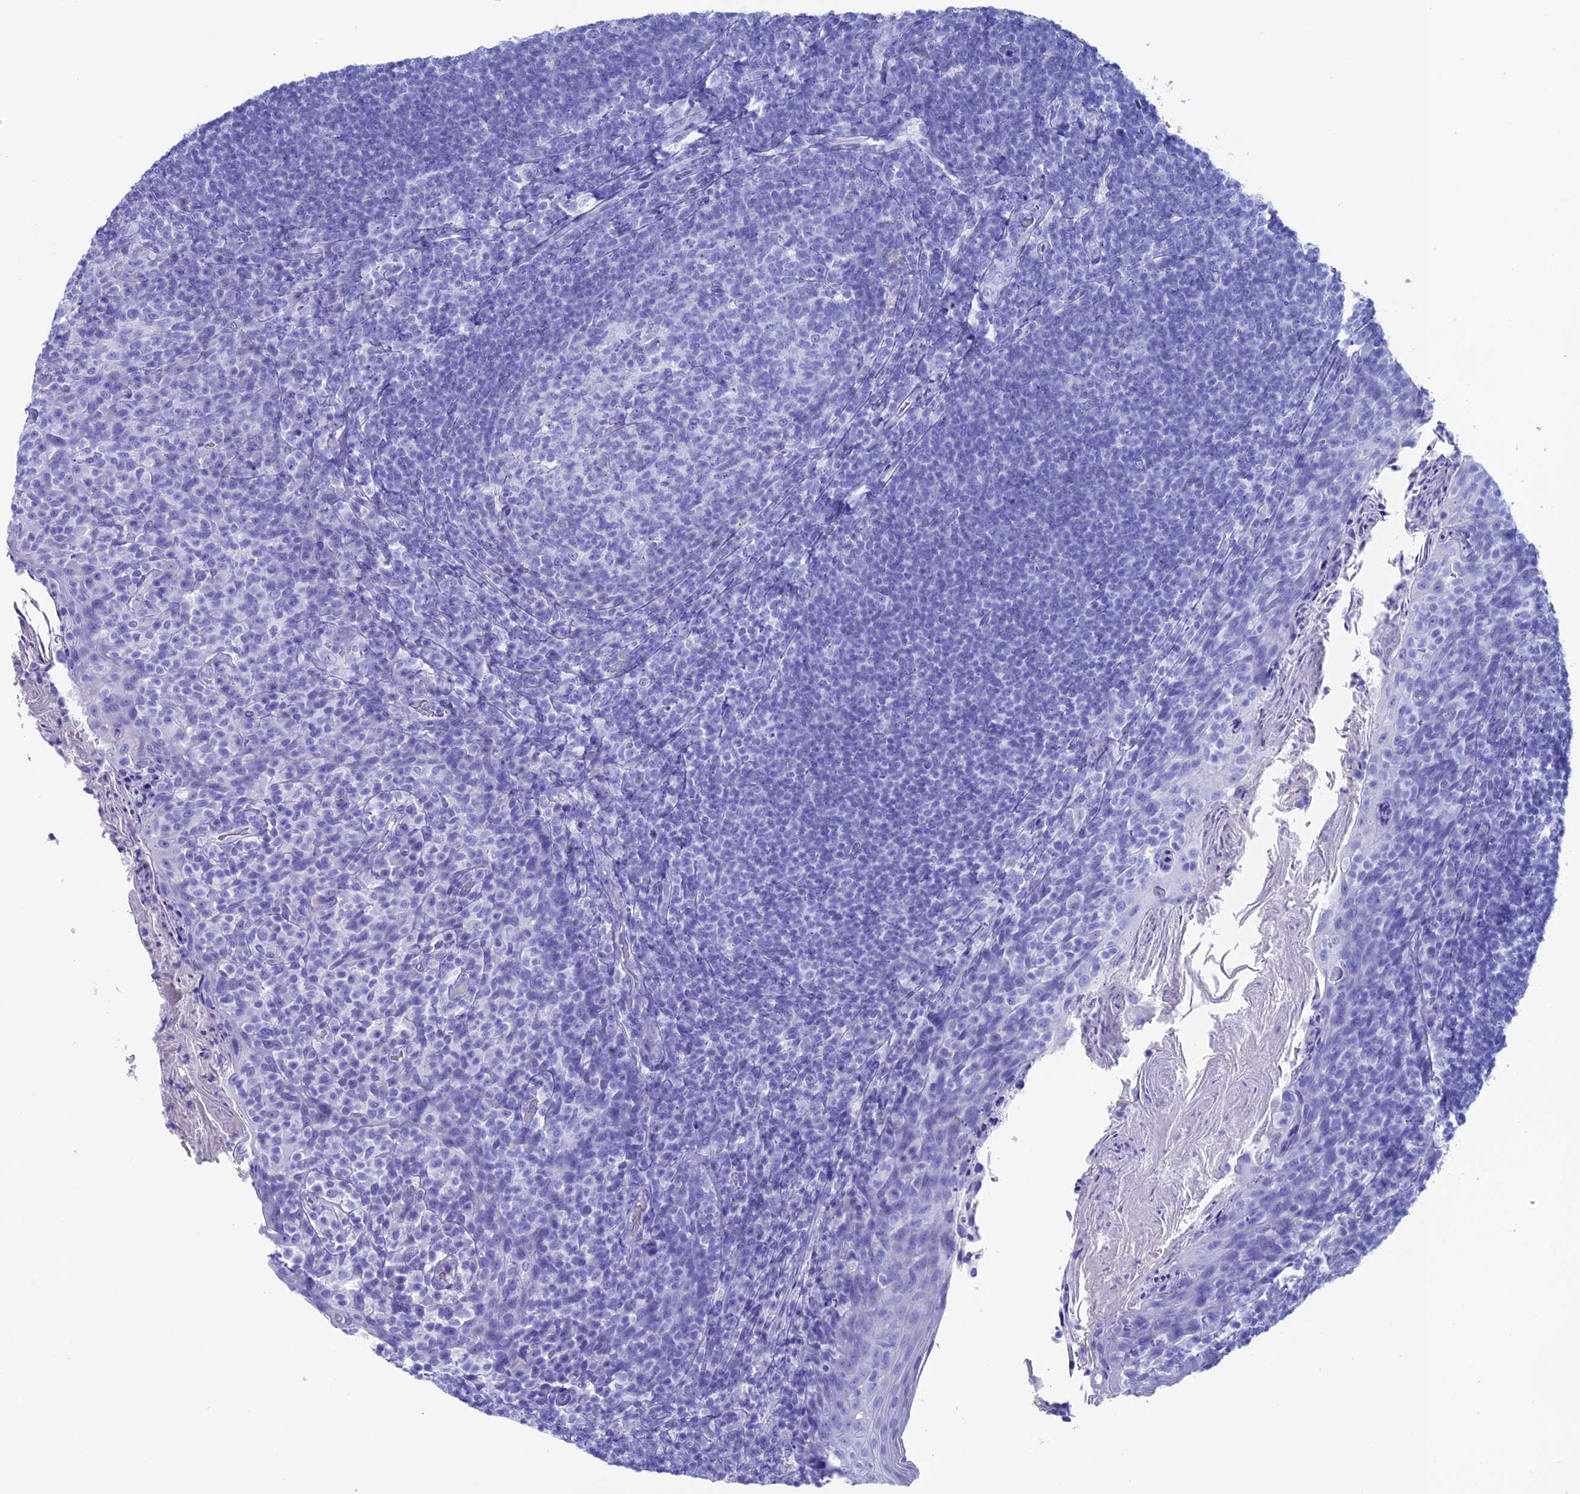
{"staining": {"intensity": "negative", "quantity": "none", "location": "none"}, "tissue": "tonsil", "cell_type": "Germinal center cells", "image_type": "normal", "snomed": [{"axis": "morphology", "description": "Normal tissue, NOS"}, {"axis": "topography", "description": "Tonsil"}], "caption": "Histopathology image shows no significant protein staining in germinal center cells of benign tonsil.", "gene": "ANKRD29", "patient": {"sex": "female", "age": 10}}